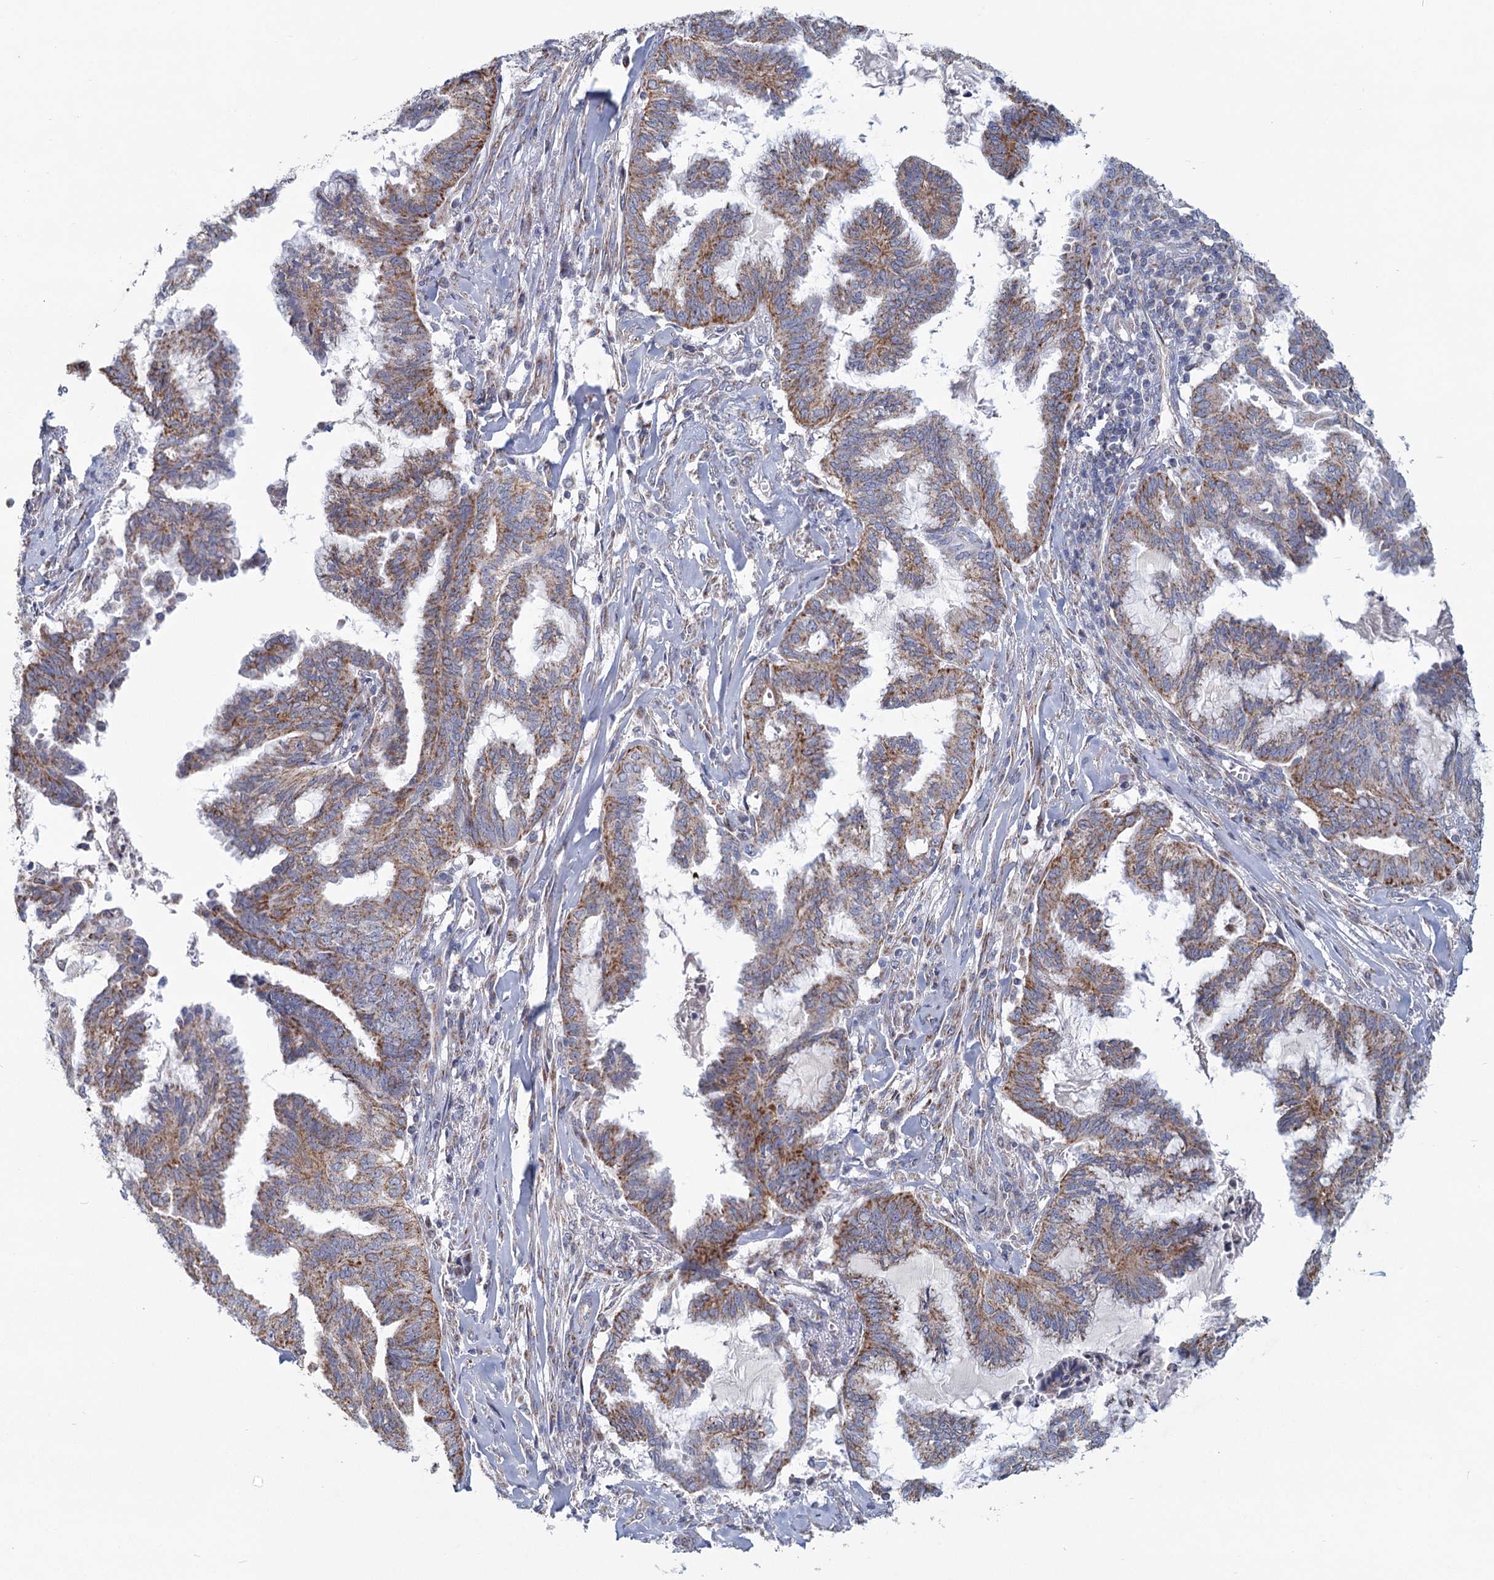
{"staining": {"intensity": "moderate", "quantity": ">75%", "location": "cytoplasmic/membranous"}, "tissue": "endometrial cancer", "cell_type": "Tumor cells", "image_type": "cancer", "snomed": [{"axis": "morphology", "description": "Adenocarcinoma, NOS"}, {"axis": "topography", "description": "Endometrium"}], "caption": "The photomicrograph demonstrates staining of endometrial adenocarcinoma, revealing moderate cytoplasmic/membranous protein expression (brown color) within tumor cells.", "gene": "NDUFC2", "patient": {"sex": "female", "age": 86}}